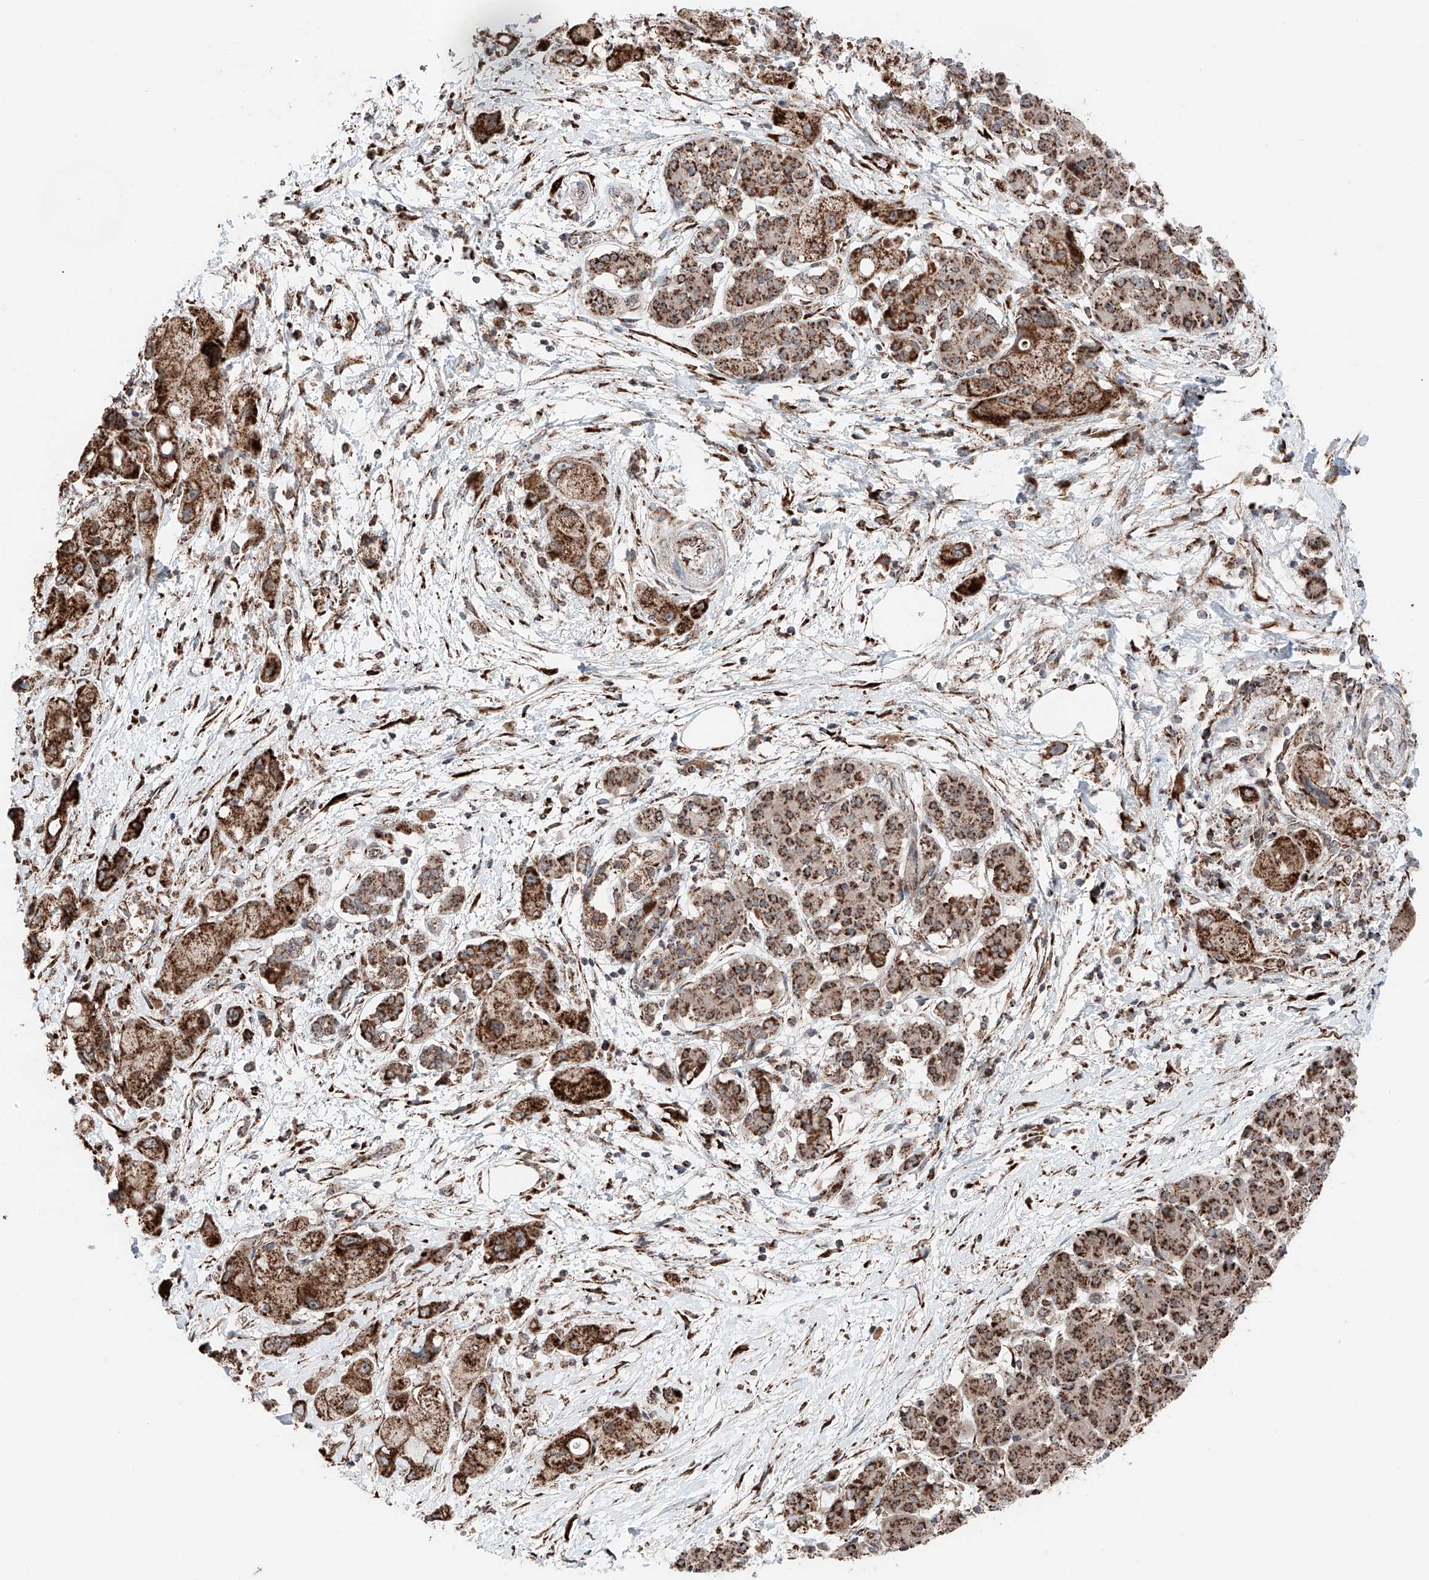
{"staining": {"intensity": "strong", "quantity": ">75%", "location": "cytoplasmic/membranous"}, "tissue": "pancreatic cancer", "cell_type": "Tumor cells", "image_type": "cancer", "snomed": [{"axis": "morphology", "description": "Normal tissue, NOS"}, {"axis": "morphology", "description": "Adenocarcinoma, NOS"}, {"axis": "topography", "description": "Pancreas"}], "caption": "Protein staining of adenocarcinoma (pancreatic) tissue displays strong cytoplasmic/membranous expression in approximately >75% of tumor cells.", "gene": "ZSCAN29", "patient": {"sex": "female", "age": 68}}